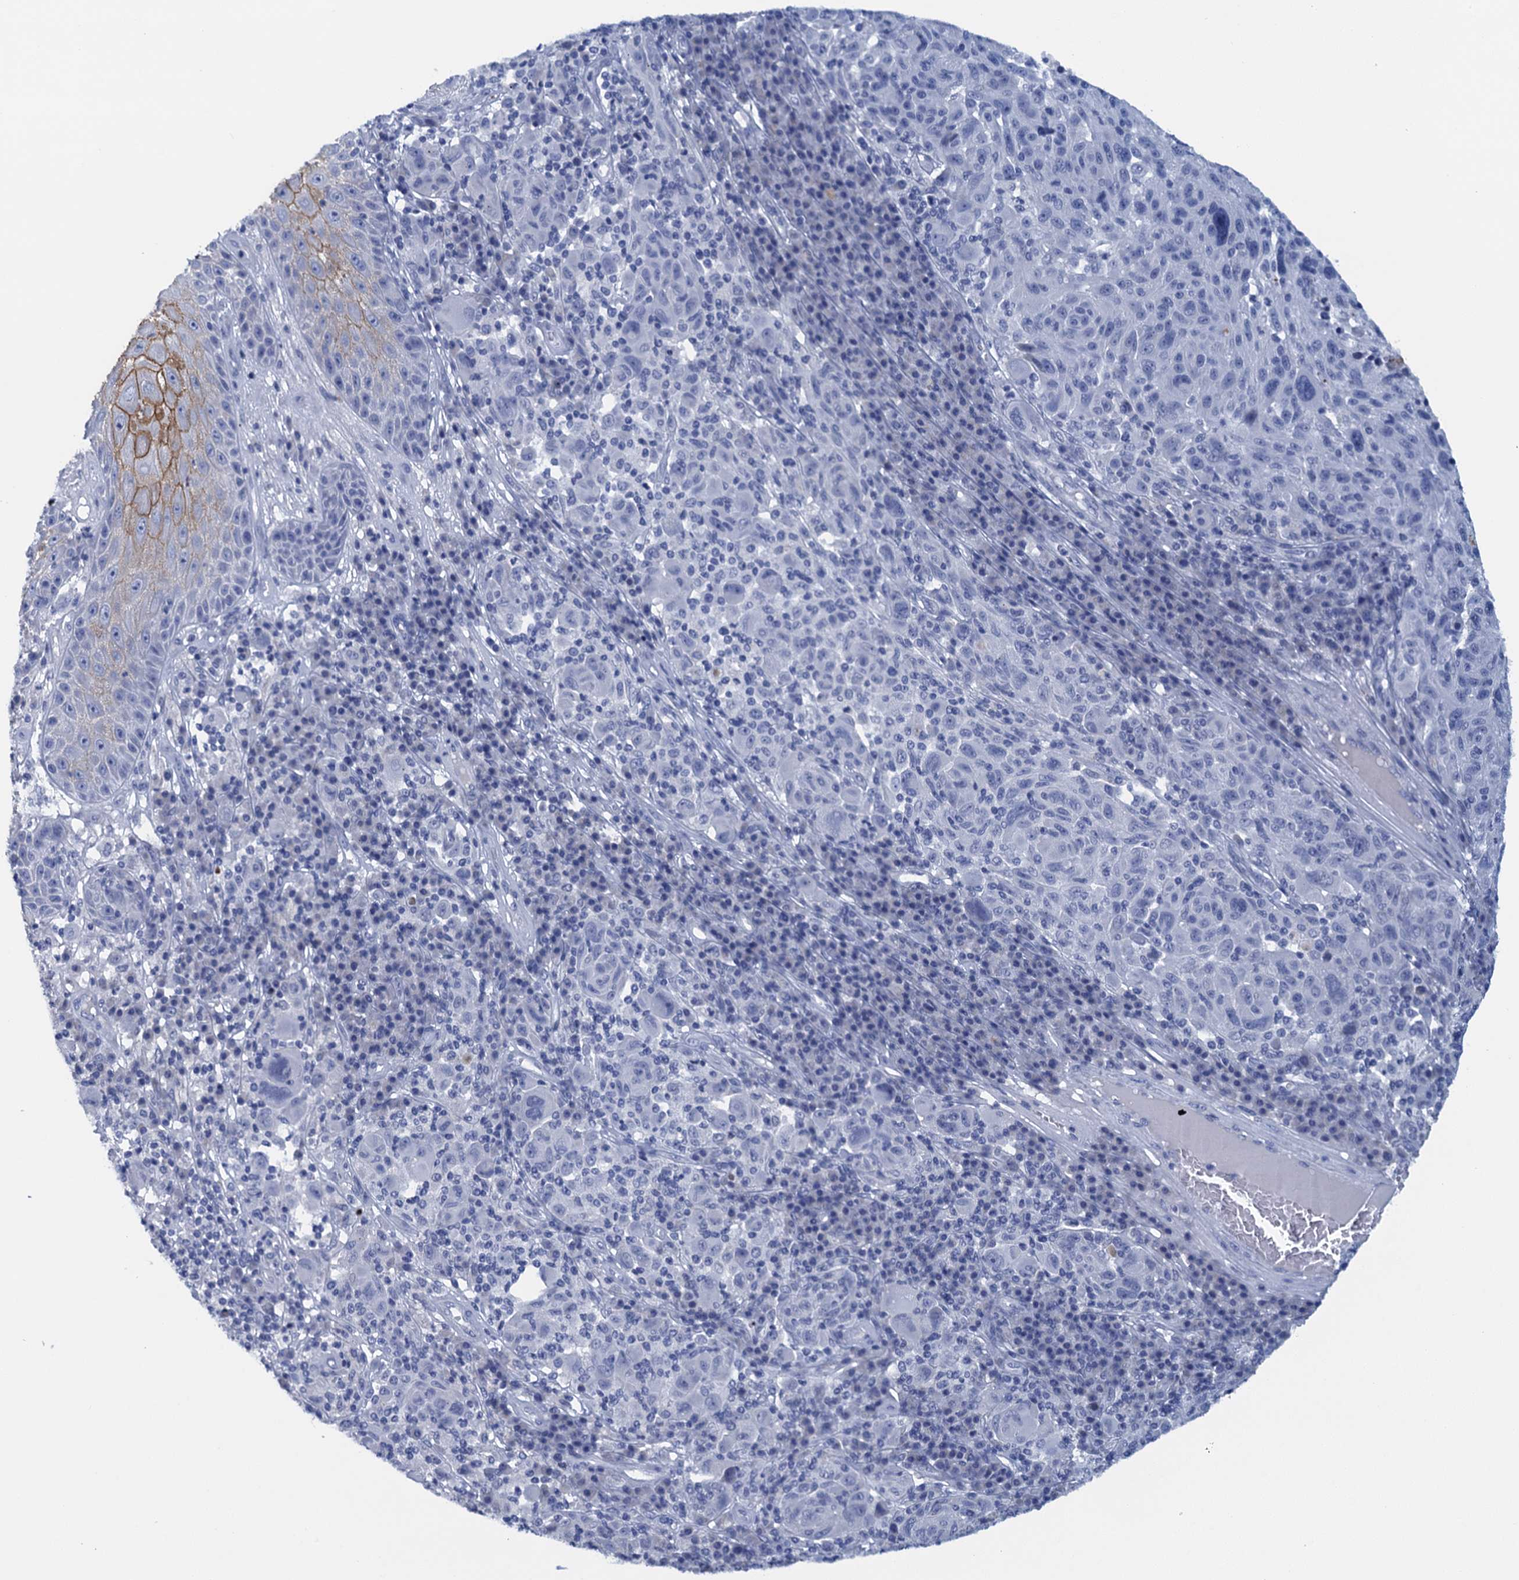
{"staining": {"intensity": "negative", "quantity": "none", "location": "none"}, "tissue": "melanoma", "cell_type": "Tumor cells", "image_type": "cancer", "snomed": [{"axis": "morphology", "description": "Malignant melanoma, NOS"}, {"axis": "topography", "description": "Skin"}], "caption": "A micrograph of melanoma stained for a protein displays no brown staining in tumor cells.", "gene": "SCEL", "patient": {"sex": "male", "age": 53}}